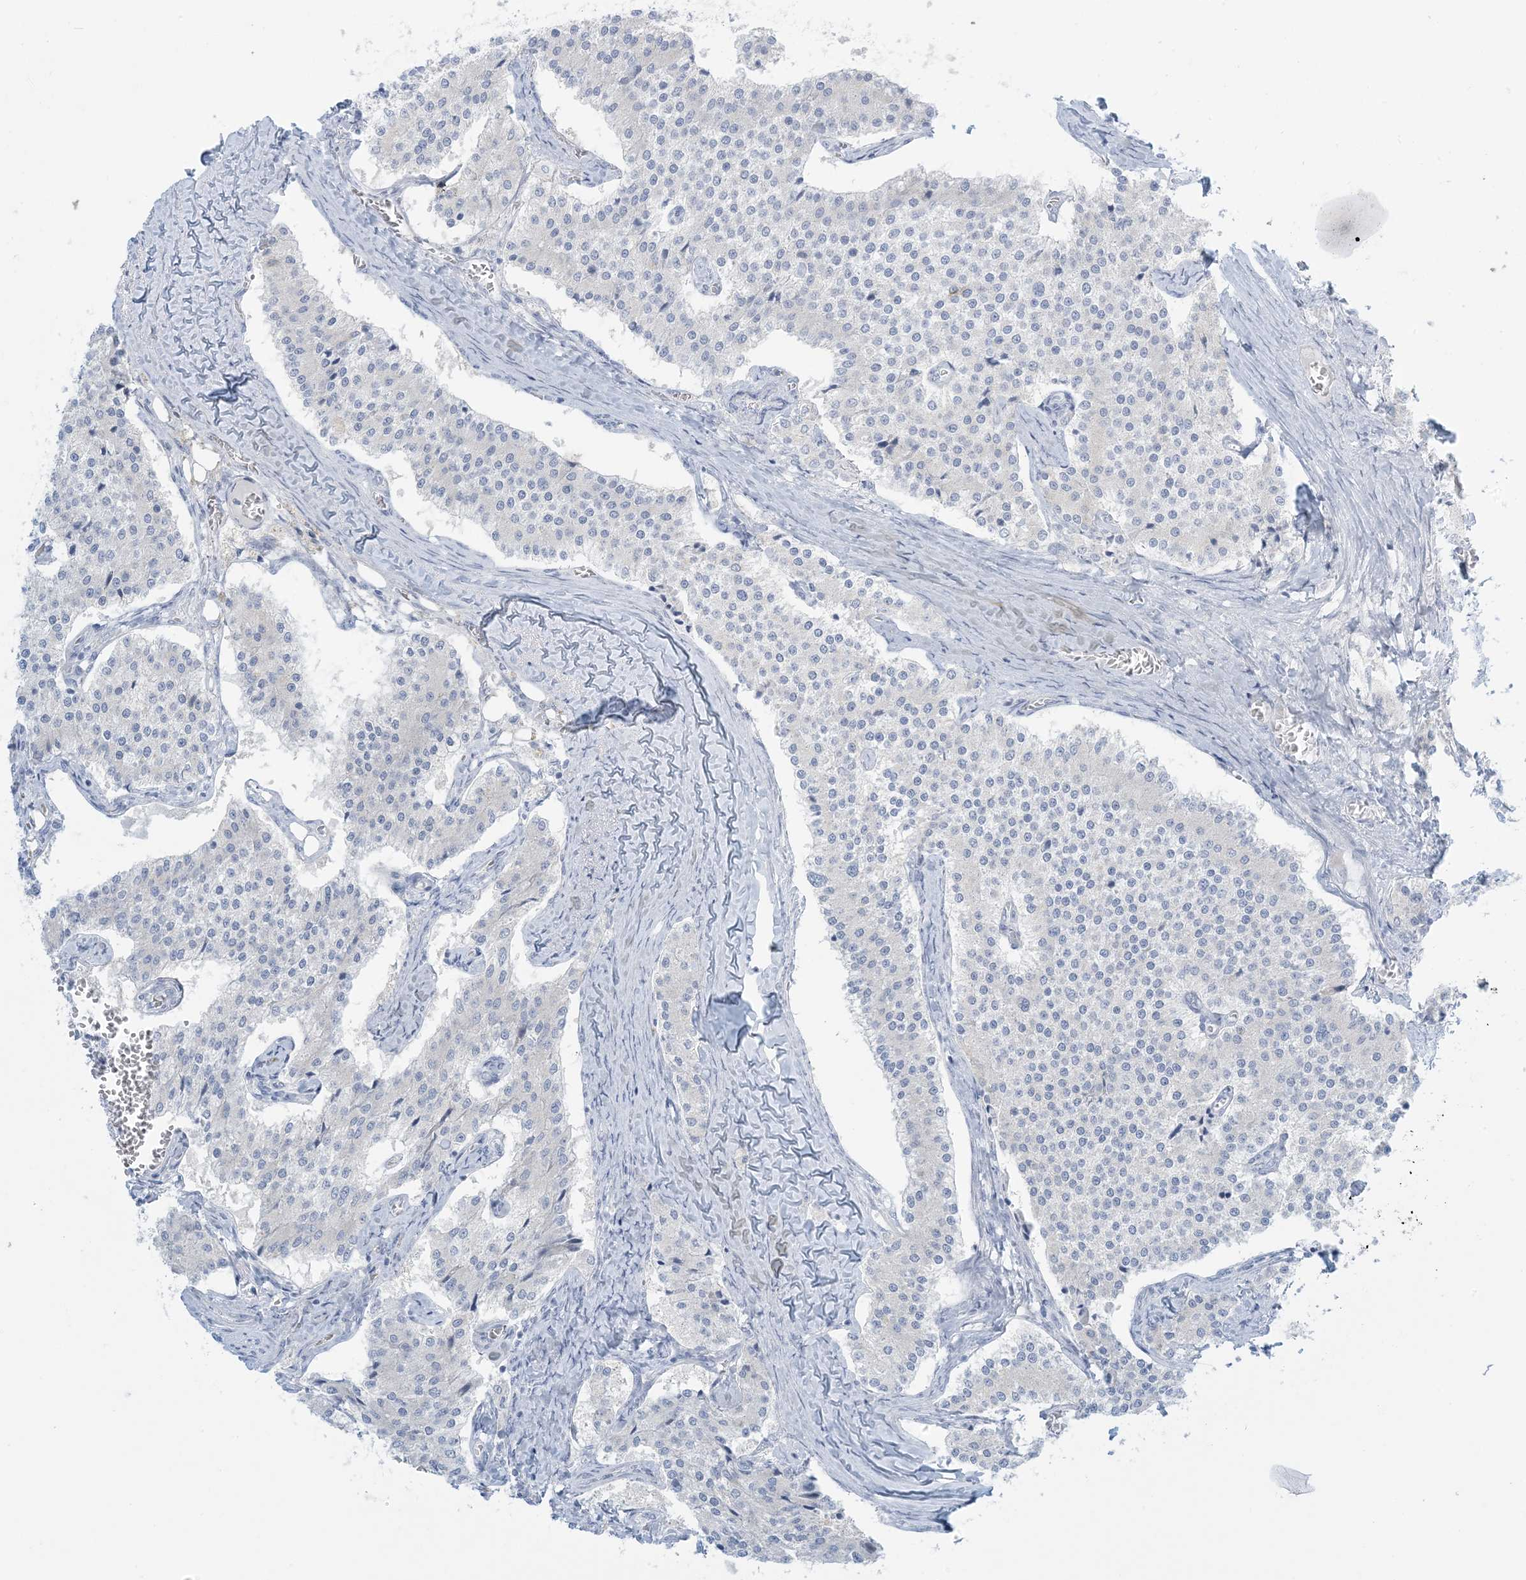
{"staining": {"intensity": "negative", "quantity": "none", "location": "none"}, "tissue": "carcinoid", "cell_type": "Tumor cells", "image_type": "cancer", "snomed": [{"axis": "morphology", "description": "Carcinoid, malignant, NOS"}, {"axis": "topography", "description": "Colon"}], "caption": "Immunohistochemistry histopathology image of neoplastic tissue: human carcinoid (malignant) stained with DAB (3,3'-diaminobenzidine) shows no significant protein positivity in tumor cells.", "gene": "ZDHHC4", "patient": {"sex": "female", "age": 52}}